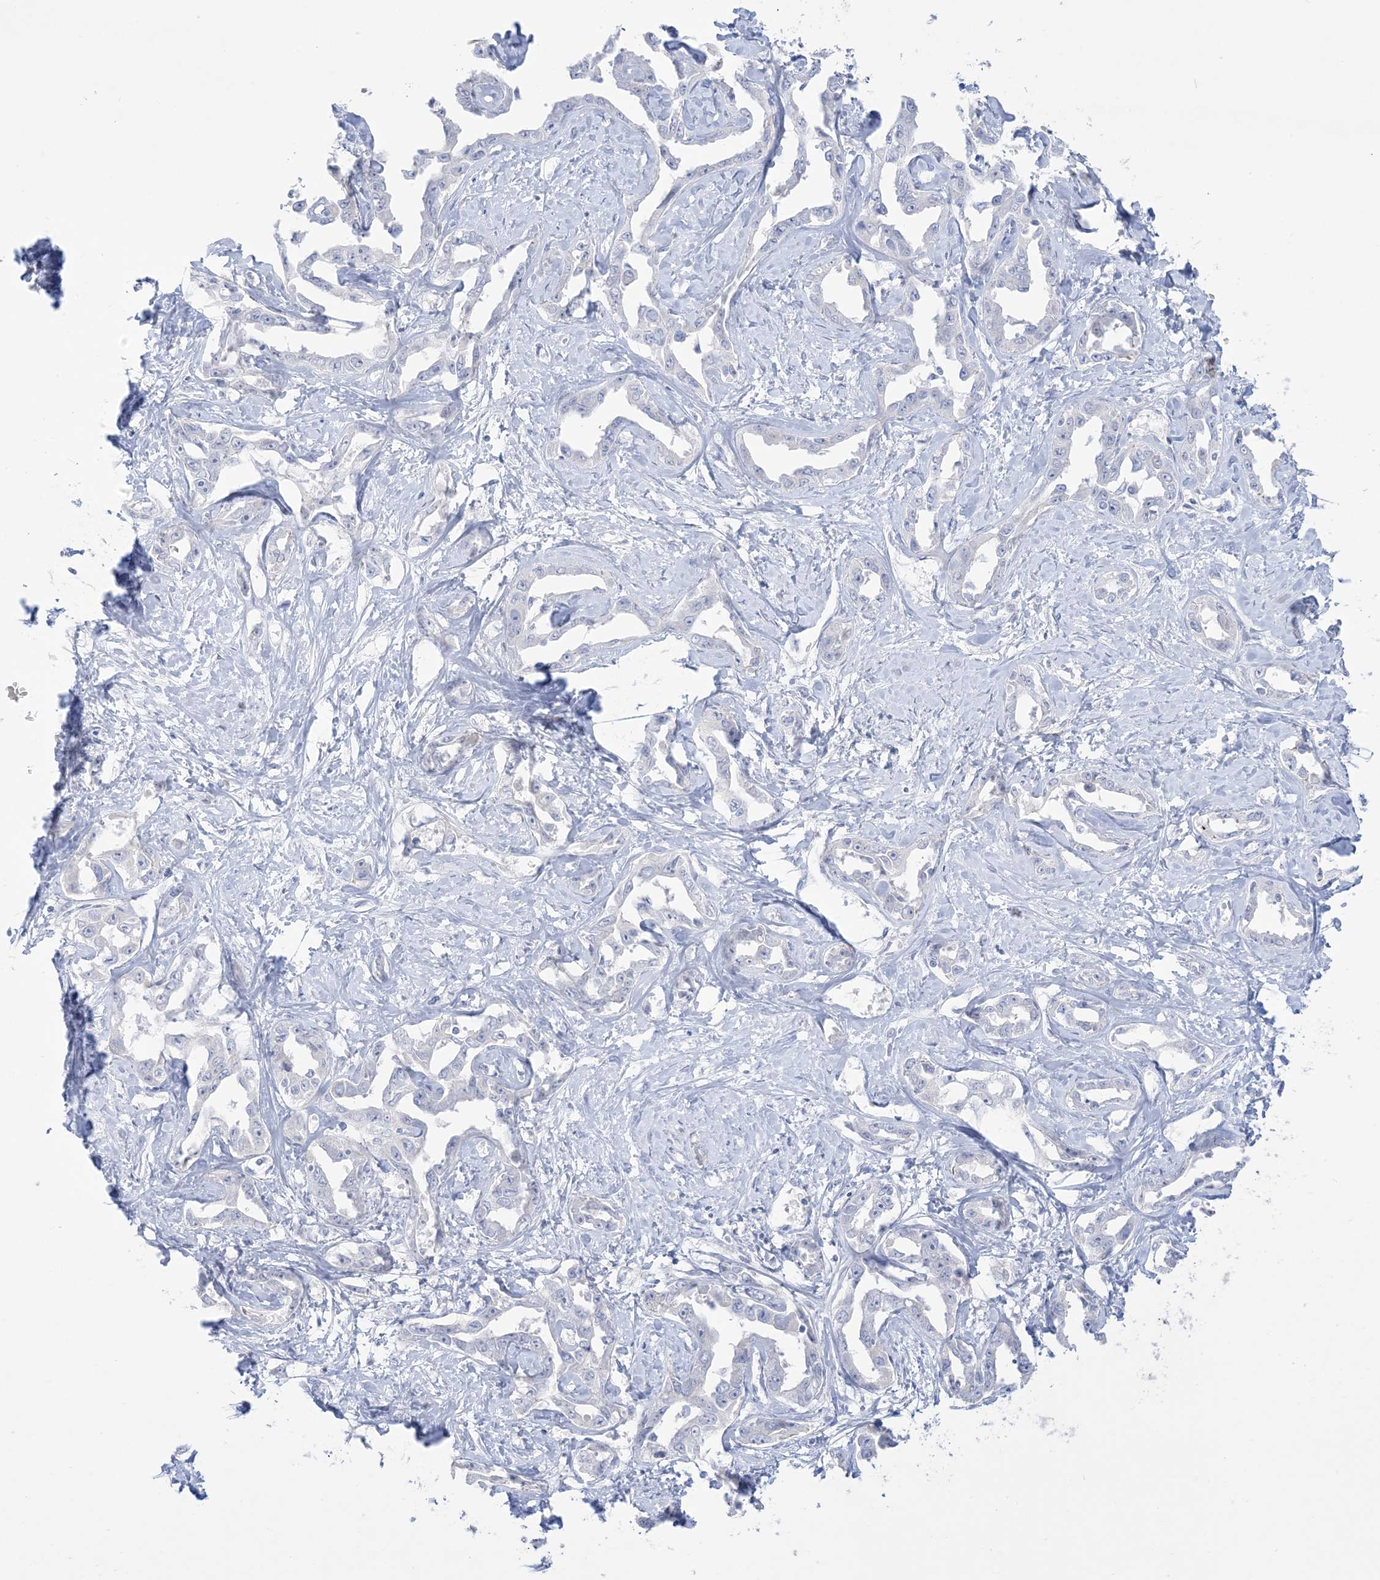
{"staining": {"intensity": "negative", "quantity": "none", "location": "none"}, "tissue": "liver cancer", "cell_type": "Tumor cells", "image_type": "cancer", "snomed": [{"axis": "morphology", "description": "Cholangiocarcinoma"}, {"axis": "topography", "description": "Liver"}], "caption": "Immunohistochemistry histopathology image of human liver cancer stained for a protein (brown), which reveals no expression in tumor cells. Brightfield microscopy of immunohistochemistry (IHC) stained with DAB (3,3'-diaminobenzidine) (brown) and hematoxylin (blue), captured at high magnification.", "gene": "B3GNT7", "patient": {"sex": "male", "age": 59}}